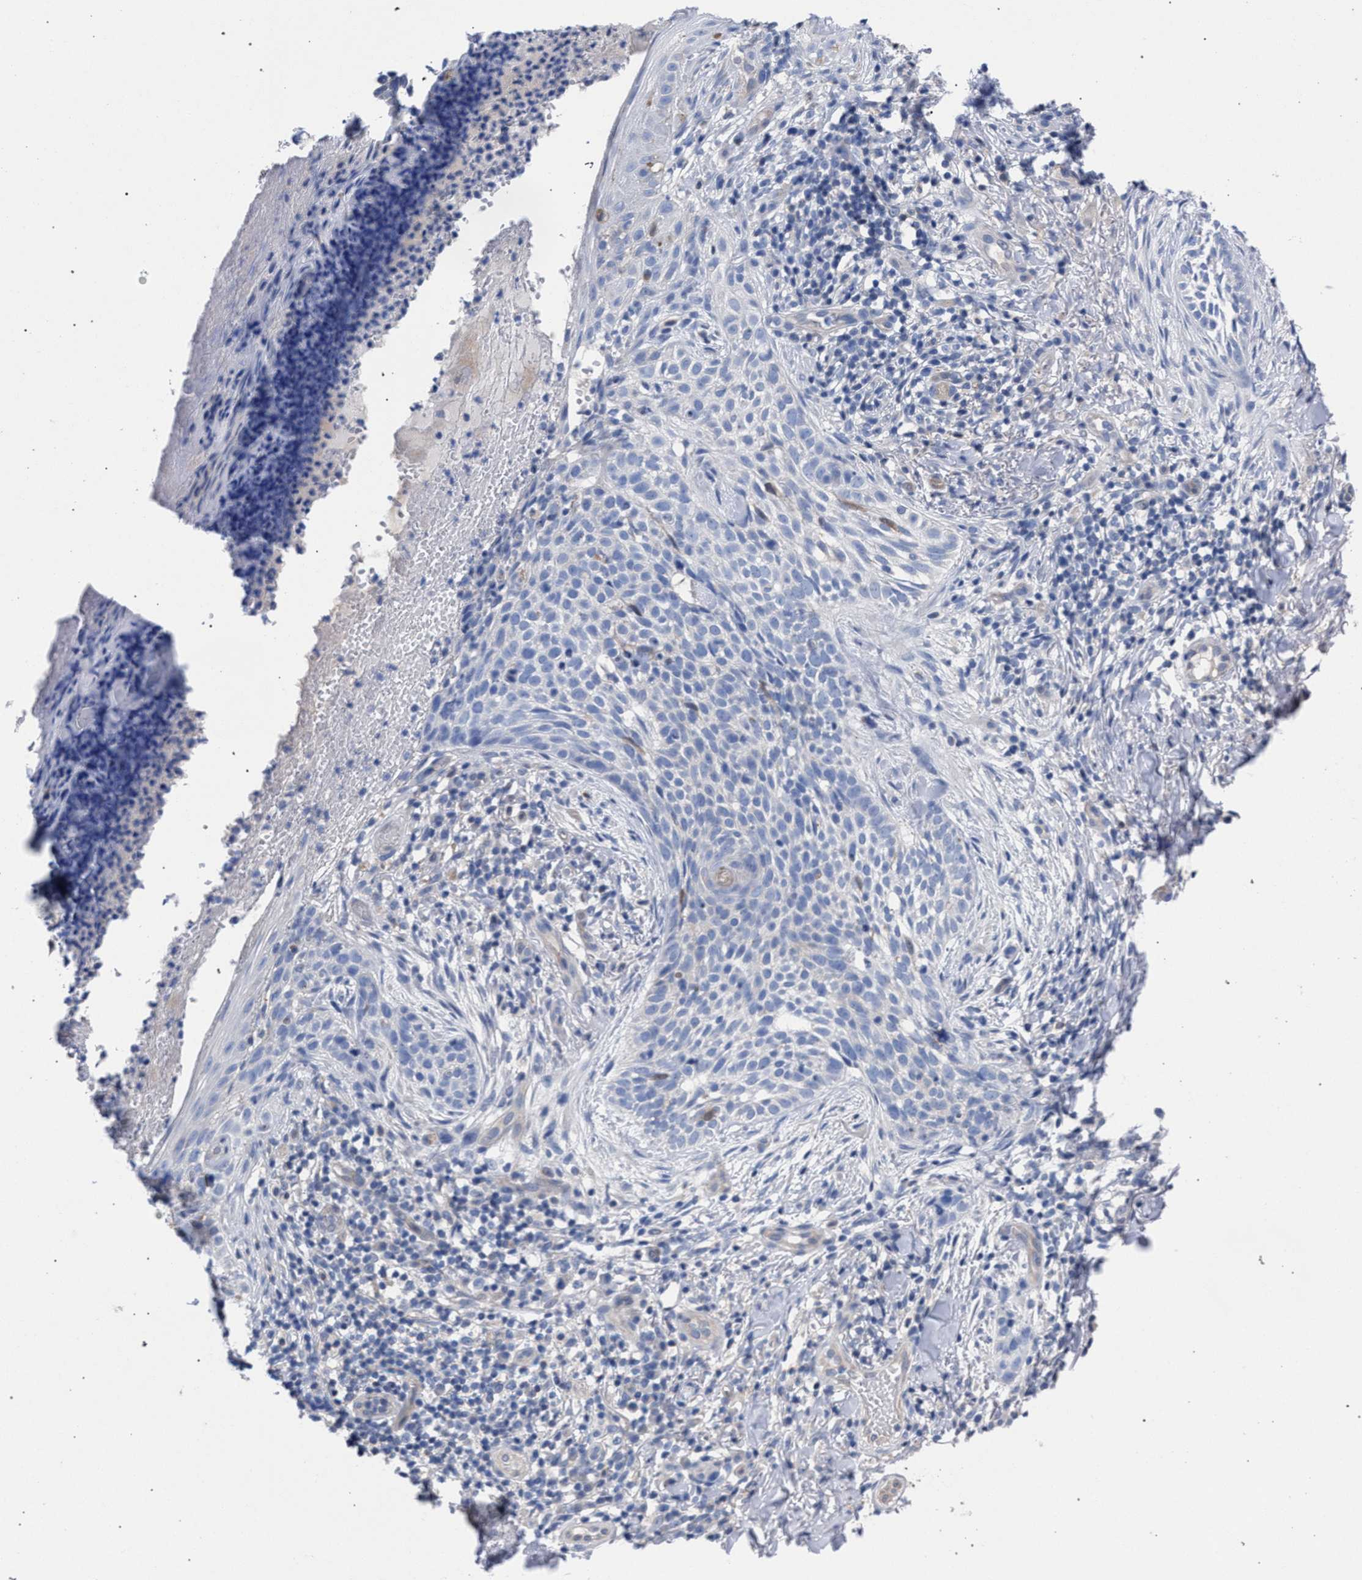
{"staining": {"intensity": "negative", "quantity": "none", "location": "none"}, "tissue": "skin cancer", "cell_type": "Tumor cells", "image_type": "cancer", "snomed": [{"axis": "morphology", "description": "Normal tissue, NOS"}, {"axis": "morphology", "description": "Basal cell carcinoma"}, {"axis": "topography", "description": "Skin"}], "caption": "Immunohistochemistry photomicrograph of neoplastic tissue: human skin cancer stained with DAB (3,3'-diaminobenzidine) exhibits no significant protein staining in tumor cells.", "gene": "GMPR", "patient": {"sex": "male", "age": 67}}